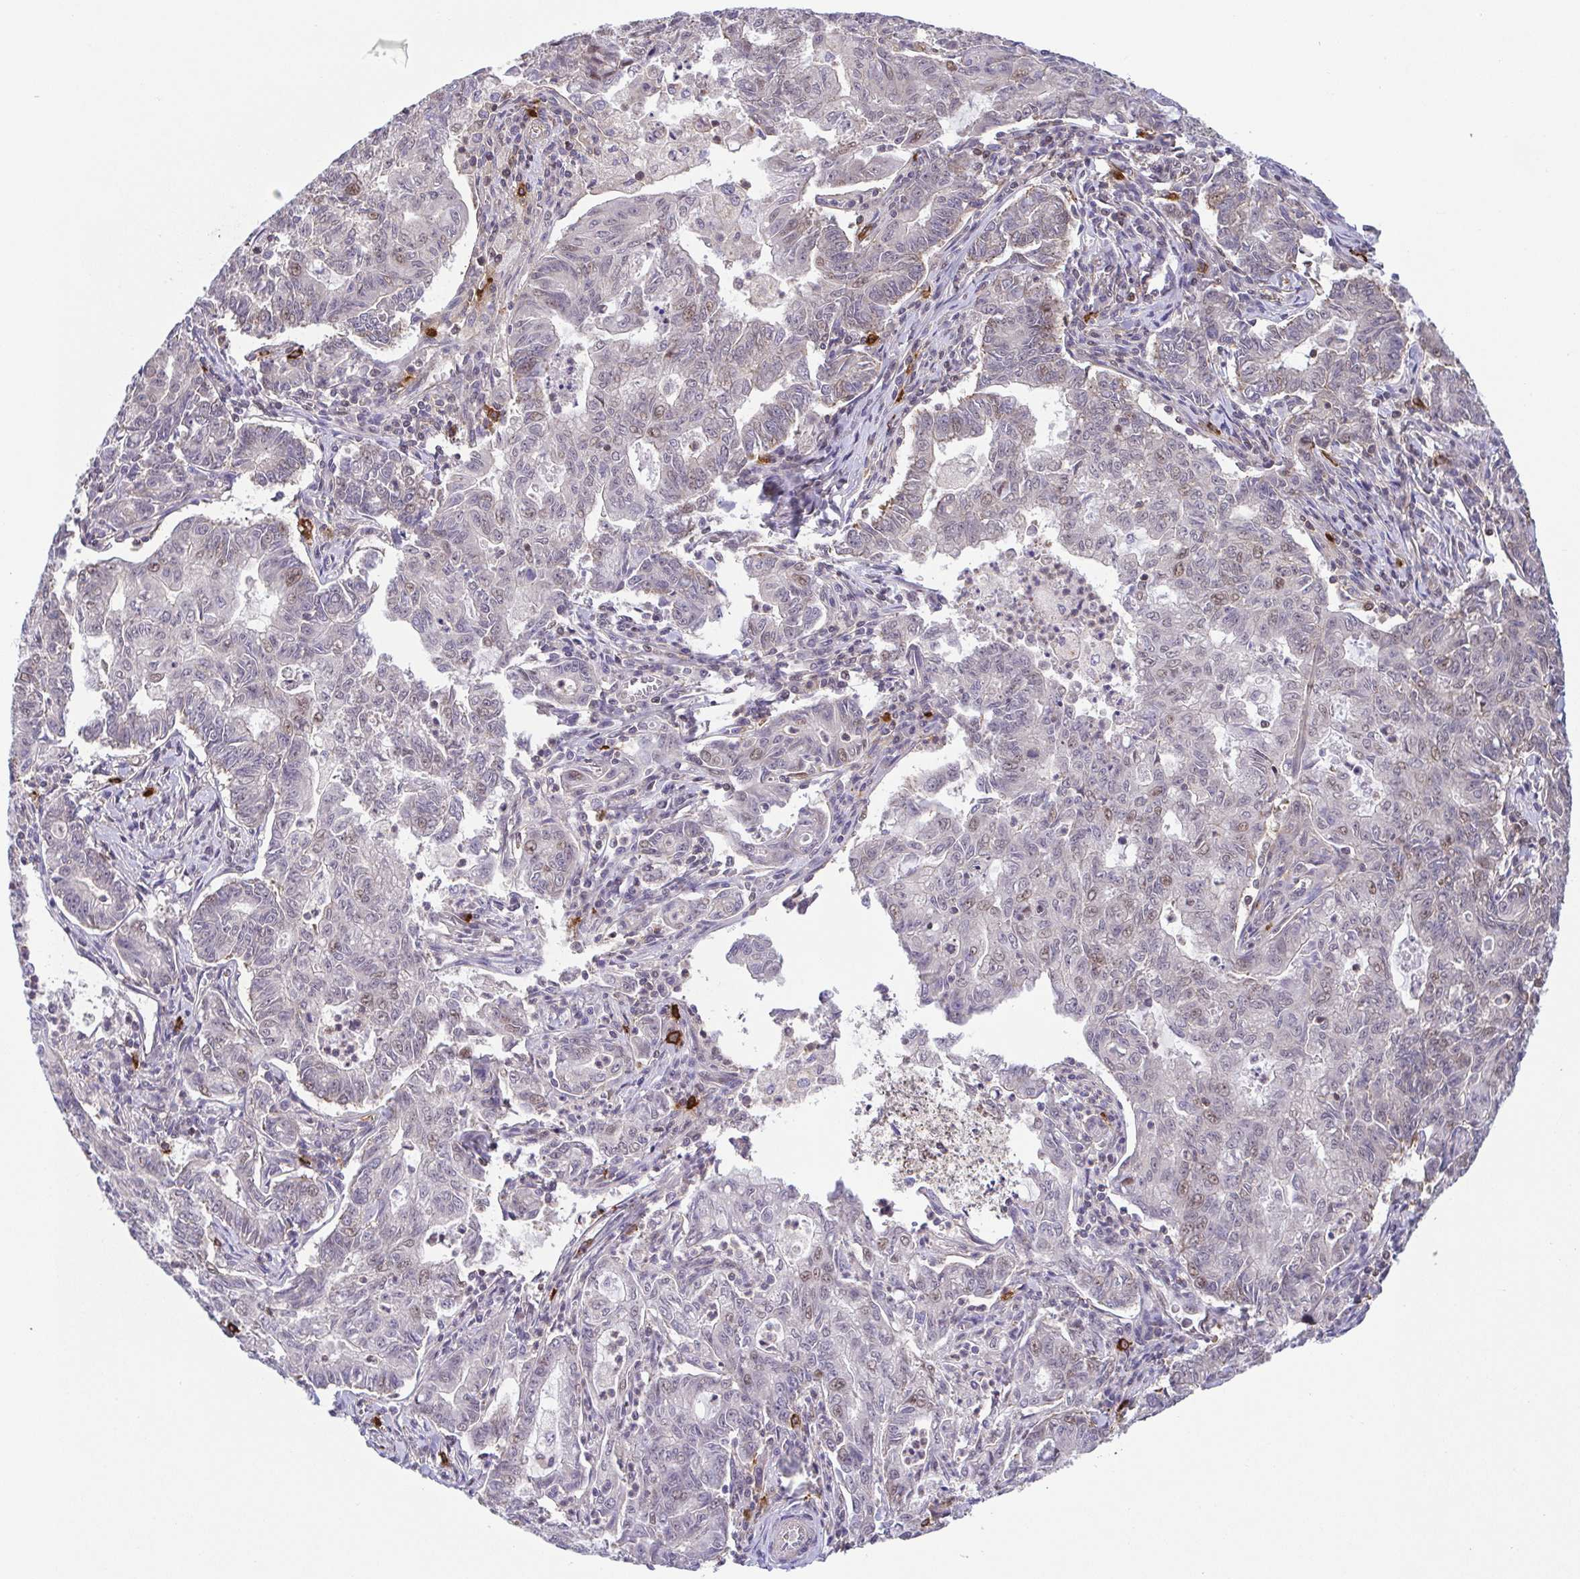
{"staining": {"intensity": "weak", "quantity": "<25%", "location": "nuclear"}, "tissue": "stomach cancer", "cell_type": "Tumor cells", "image_type": "cancer", "snomed": [{"axis": "morphology", "description": "Adenocarcinoma, NOS"}, {"axis": "topography", "description": "Stomach, upper"}], "caption": "Histopathology image shows no protein staining in tumor cells of adenocarcinoma (stomach) tissue.", "gene": "PREPL", "patient": {"sex": "female", "age": 79}}